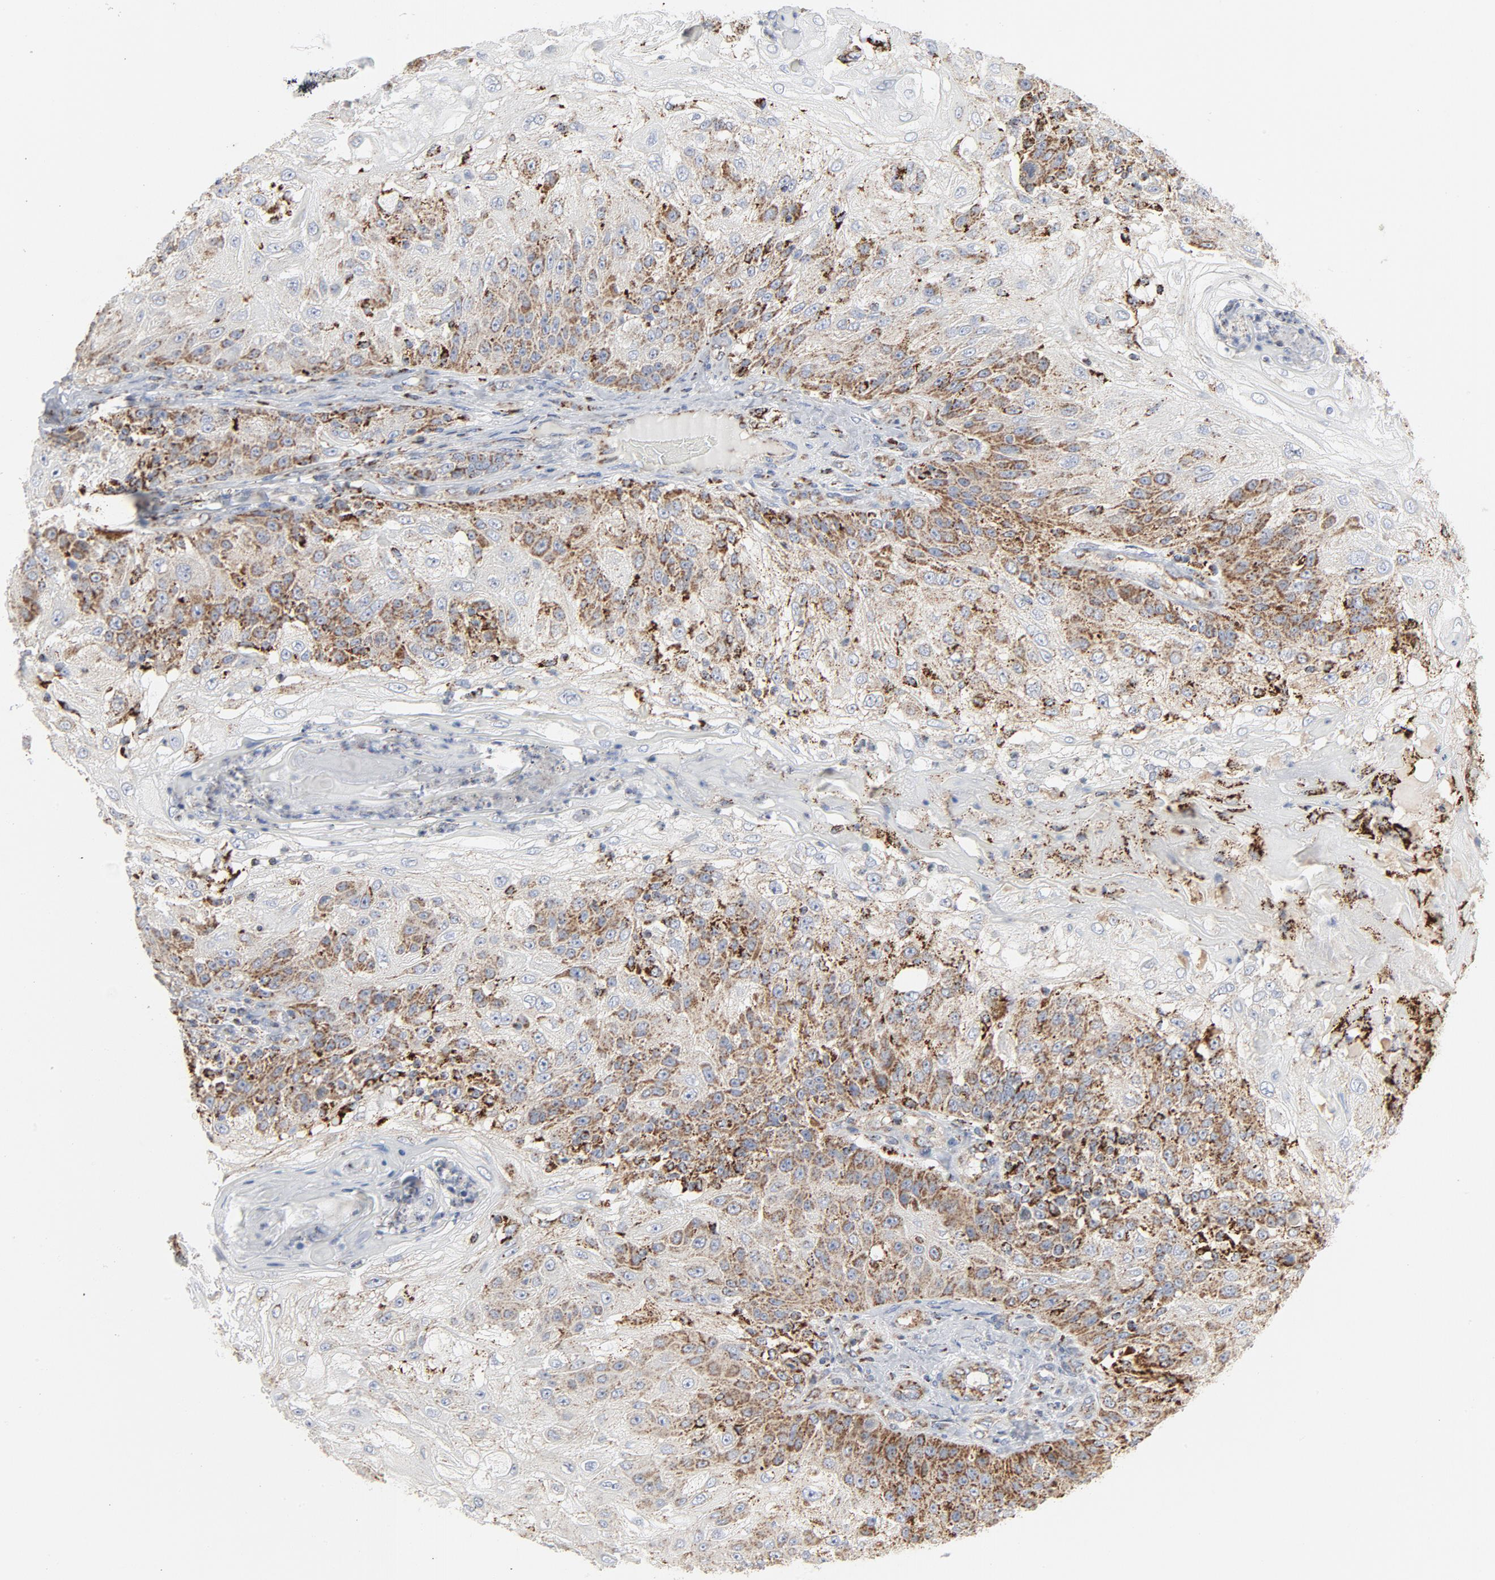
{"staining": {"intensity": "moderate", "quantity": "<25%", "location": "cytoplasmic/membranous"}, "tissue": "skin cancer", "cell_type": "Tumor cells", "image_type": "cancer", "snomed": [{"axis": "morphology", "description": "Normal tissue, NOS"}, {"axis": "morphology", "description": "Squamous cell carcinoma, NOS"}, {"axis": "topography", "description": "Skin"}], "caption": "Squamous cell carcinoma (skin) stained for a protein exhibits moderate cytoplasmic/membranous positivity in tumor cells.", "gene": "SETD3", "patient": {"sex": "female", "age": 83}}